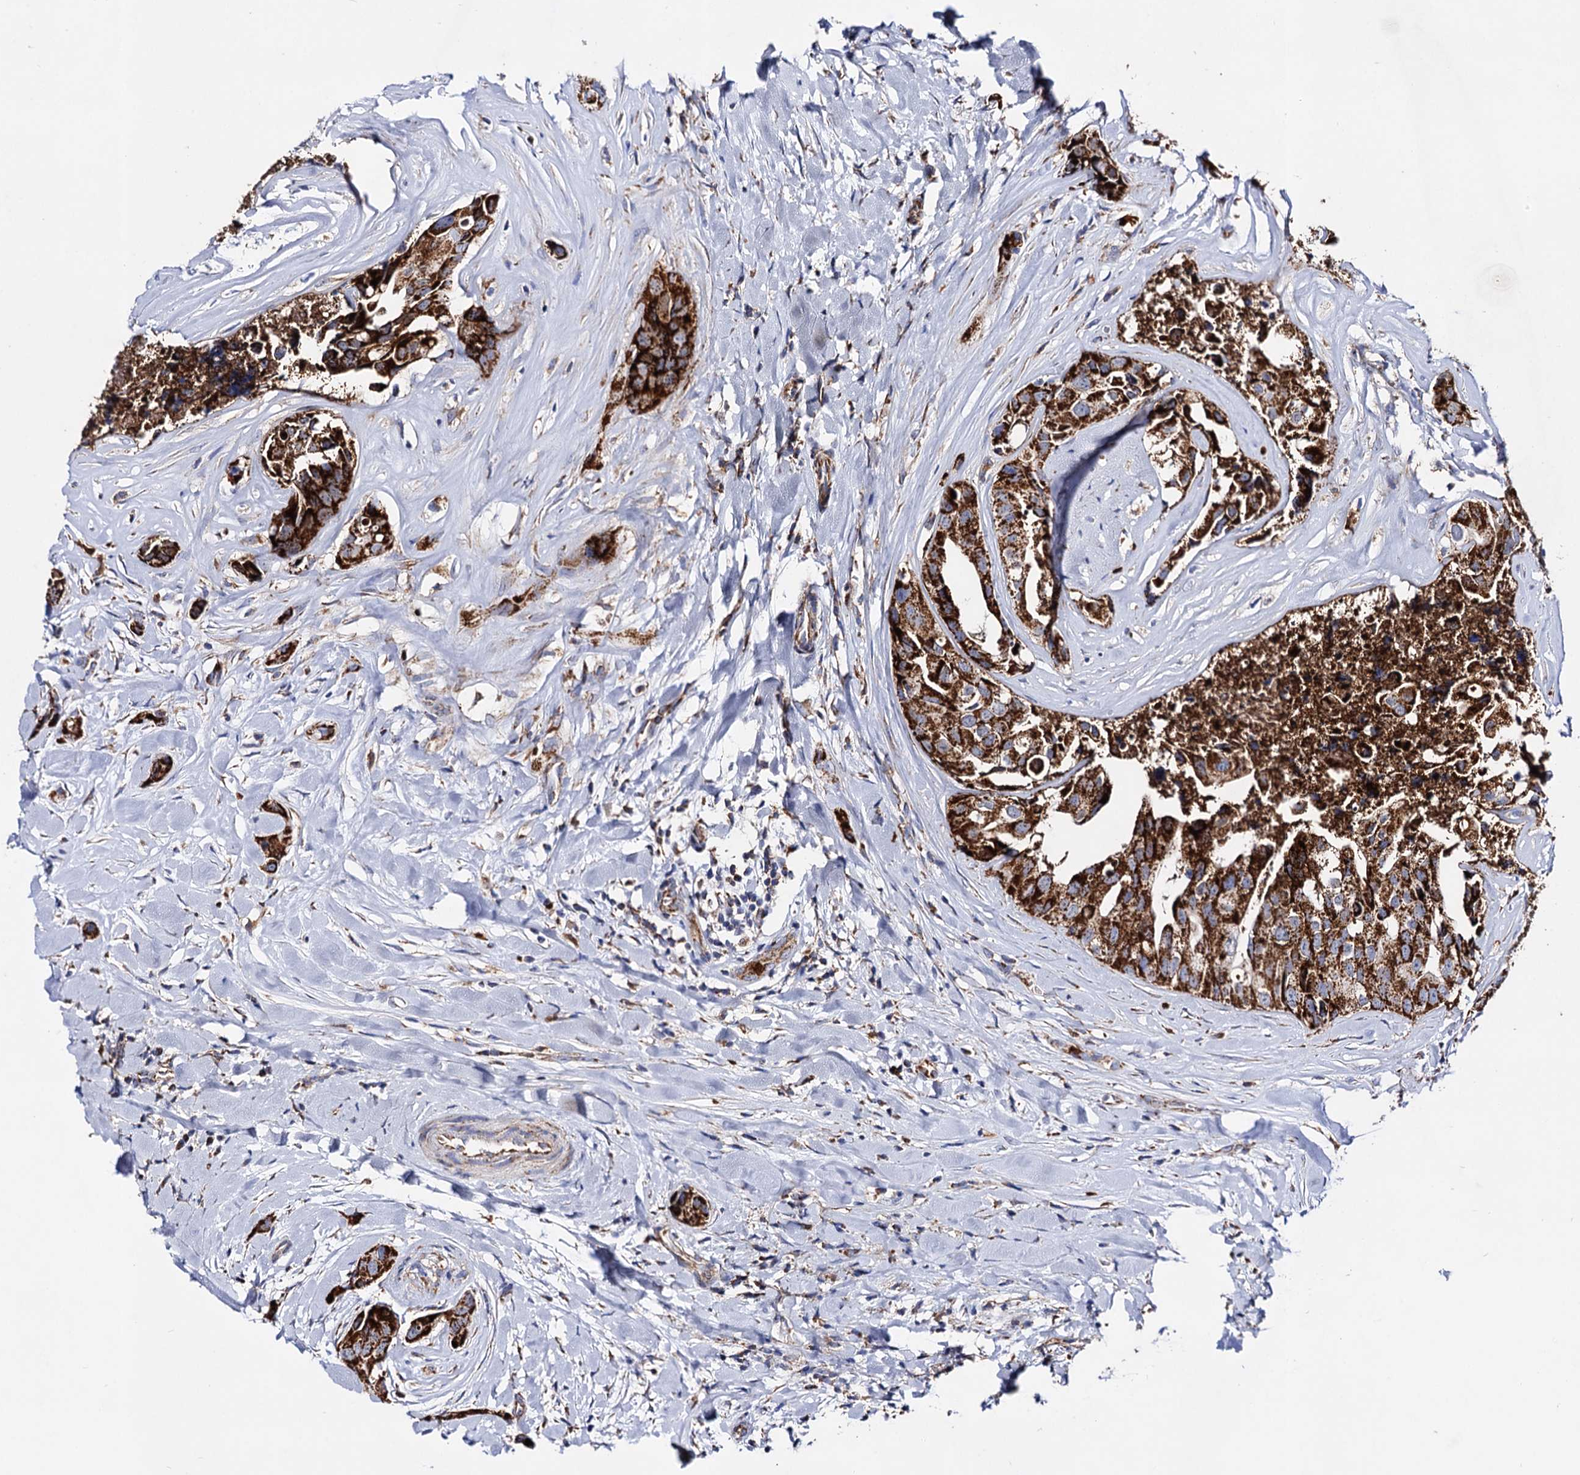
{"staining": {"intensity": "strong", "quantity": ">75%", "location": "cytoplasmic/membranous"}, "tissue": "head and neck cancer", "cell_type": "Tumor cells", "image_type": "cancer", "snomed": [{"axis": "morphology", "description": "Adenocarcinoma, NOS"}, {"axis": "morphology", "description": "Adenocarcinoma, metastatic, NOS"}, {"axis": "topography", "description": "Head-Neck"}], "caption": "Immunohistochemistry (IHC) of head and neck adenocarcinoma exhibits high levels of strong cytoplasmic/membranous positivity in about >75% of tumor cells.", "gene": "ACAD9", "patient": {"sex": "male", "age": 75}}